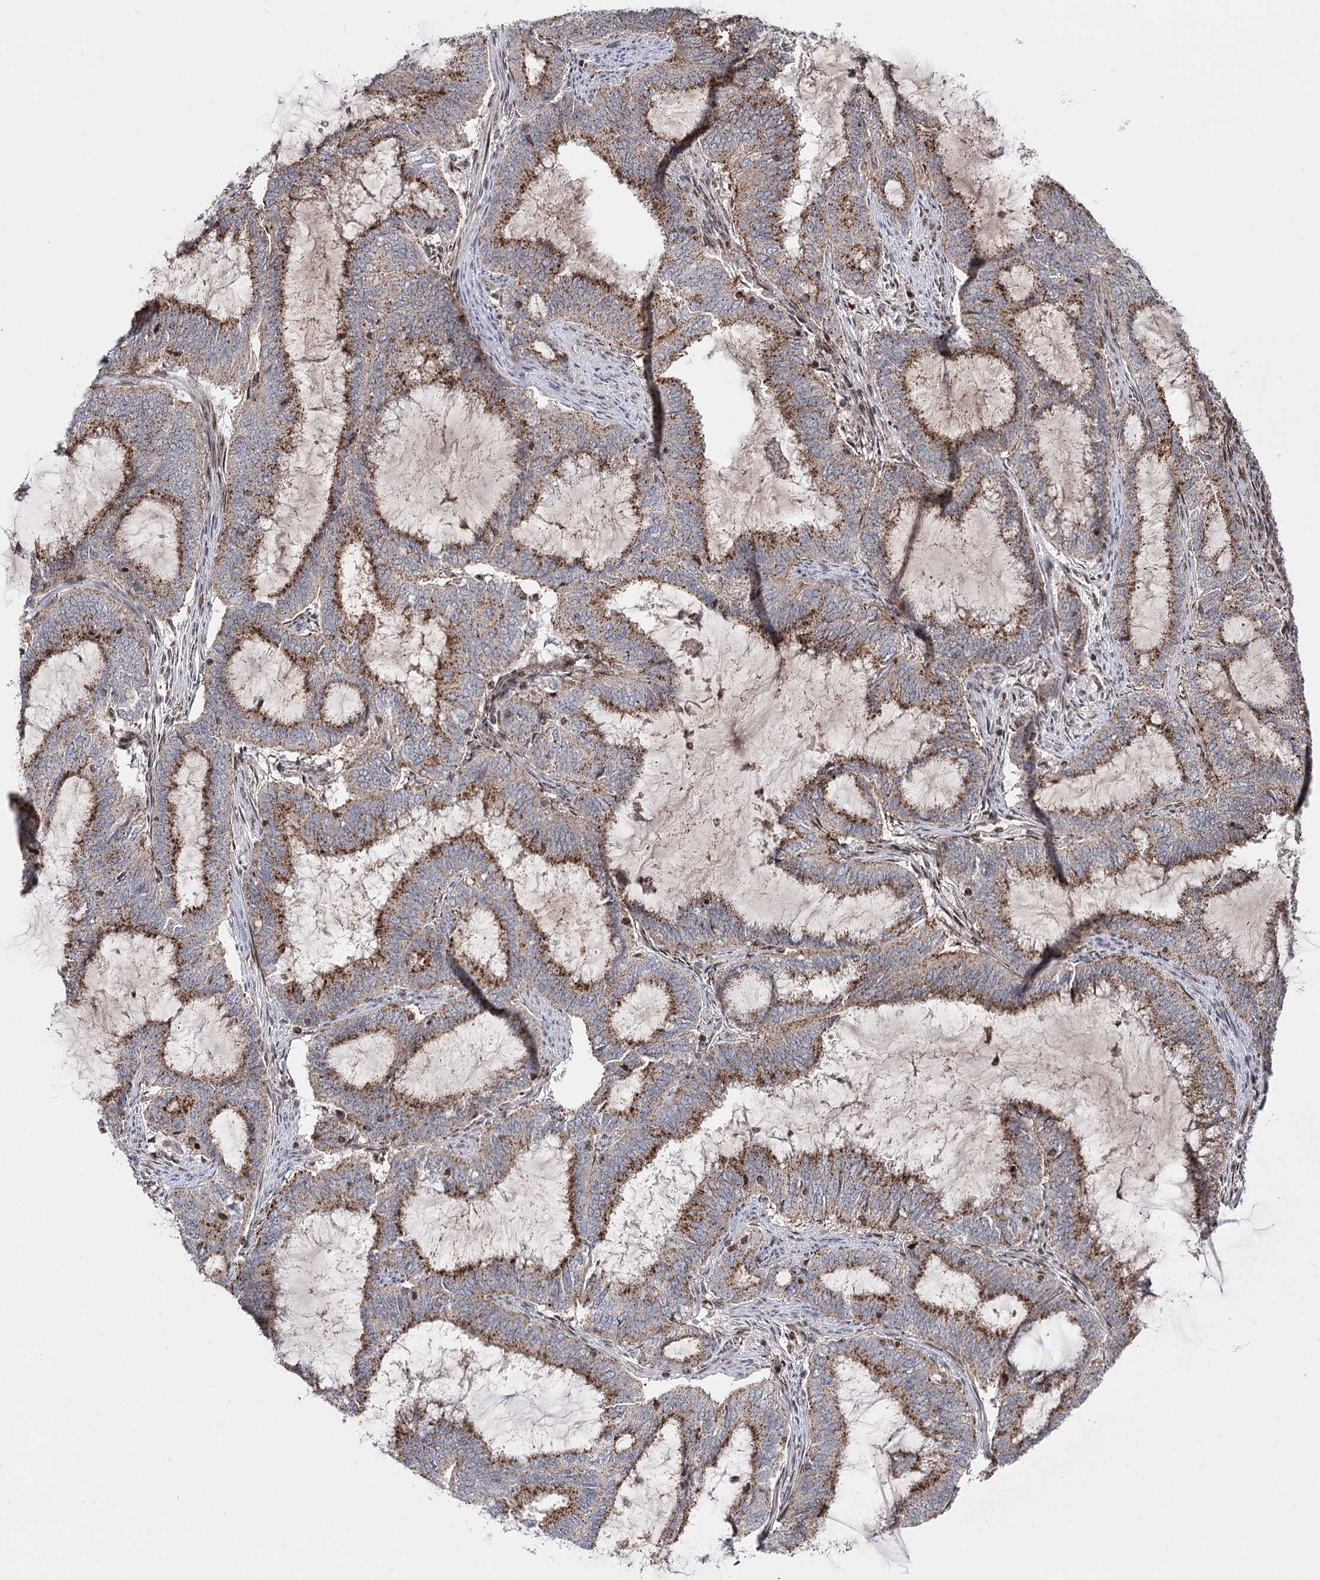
{"staining": {"intensity": "moderate", "quantity": ">75%", "location": "cytoplasmic/membranous"}, "tissue": "endometrial cancer", "cell_type": "Tumor cells", "image_type": "cancer", "snomed": [{"axis": "morphology", "description": "Adenocarcinoma, NOS"}, {"axis": "topography", "description": "Endometrium"}], "caption": "Tumor cells reveal moderate cytoplasmic/membranous staining in approximately >75% of cells in adenocarcinoma (endometrial).", "gene": "ZFYVE27", "patient": {"sex": "female", "age": 51}}